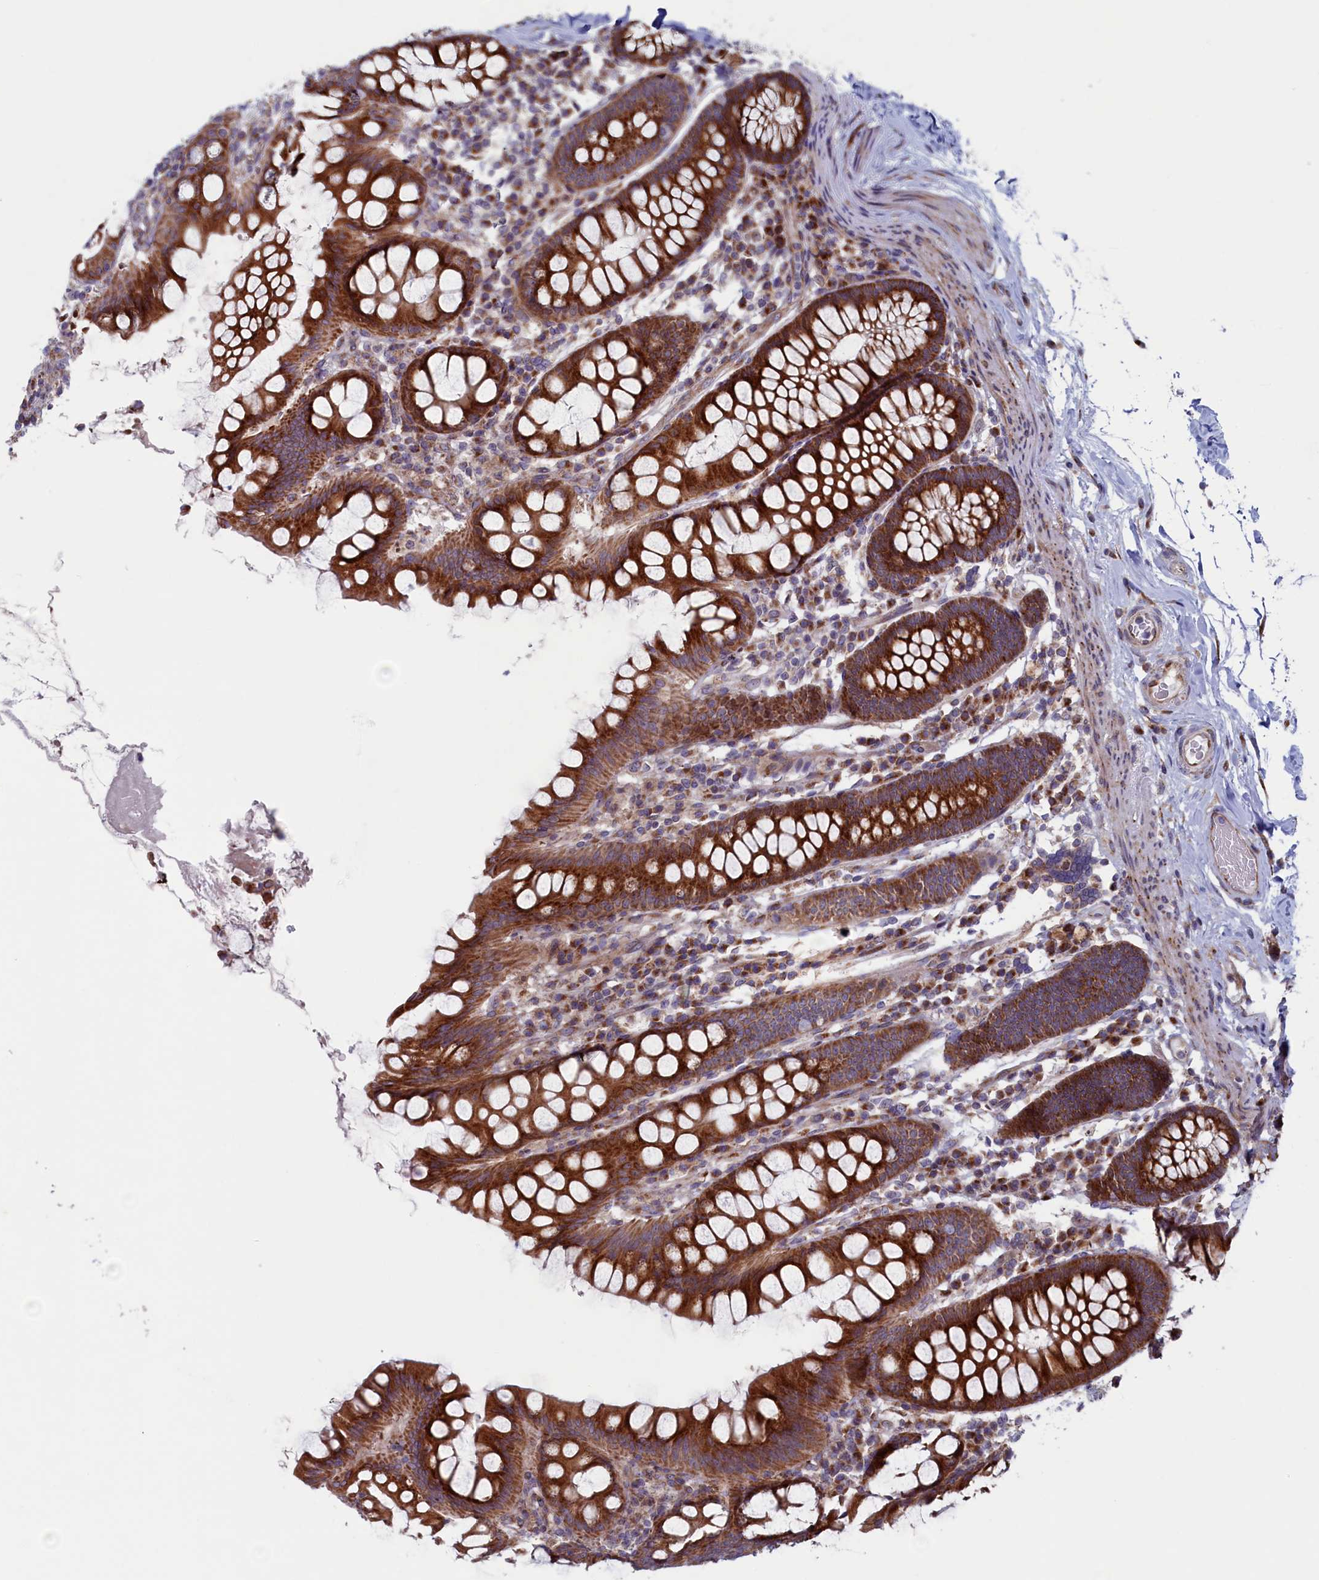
{"staining": {"intensity": "moderate", "quantity": "25%-75%", "location": "cytoplasmic/membranous"}, "tissue": "colon", "cell_type": "Endothelial cells", "image_type": "normal", "snomed": [{"axis": "morphology", "description": "Normal tissue, NOS"}, {"axis": "topography", "description": "Colon"}], "caption": "About 25%-75% of endothelial cells in benign human colon show moderate cytoplasmic/membranous protein positivity as visualized by brown immunohistochemical staining.", "gene": "MTFMT", "patient": {"sex": "female", "age": 79}}